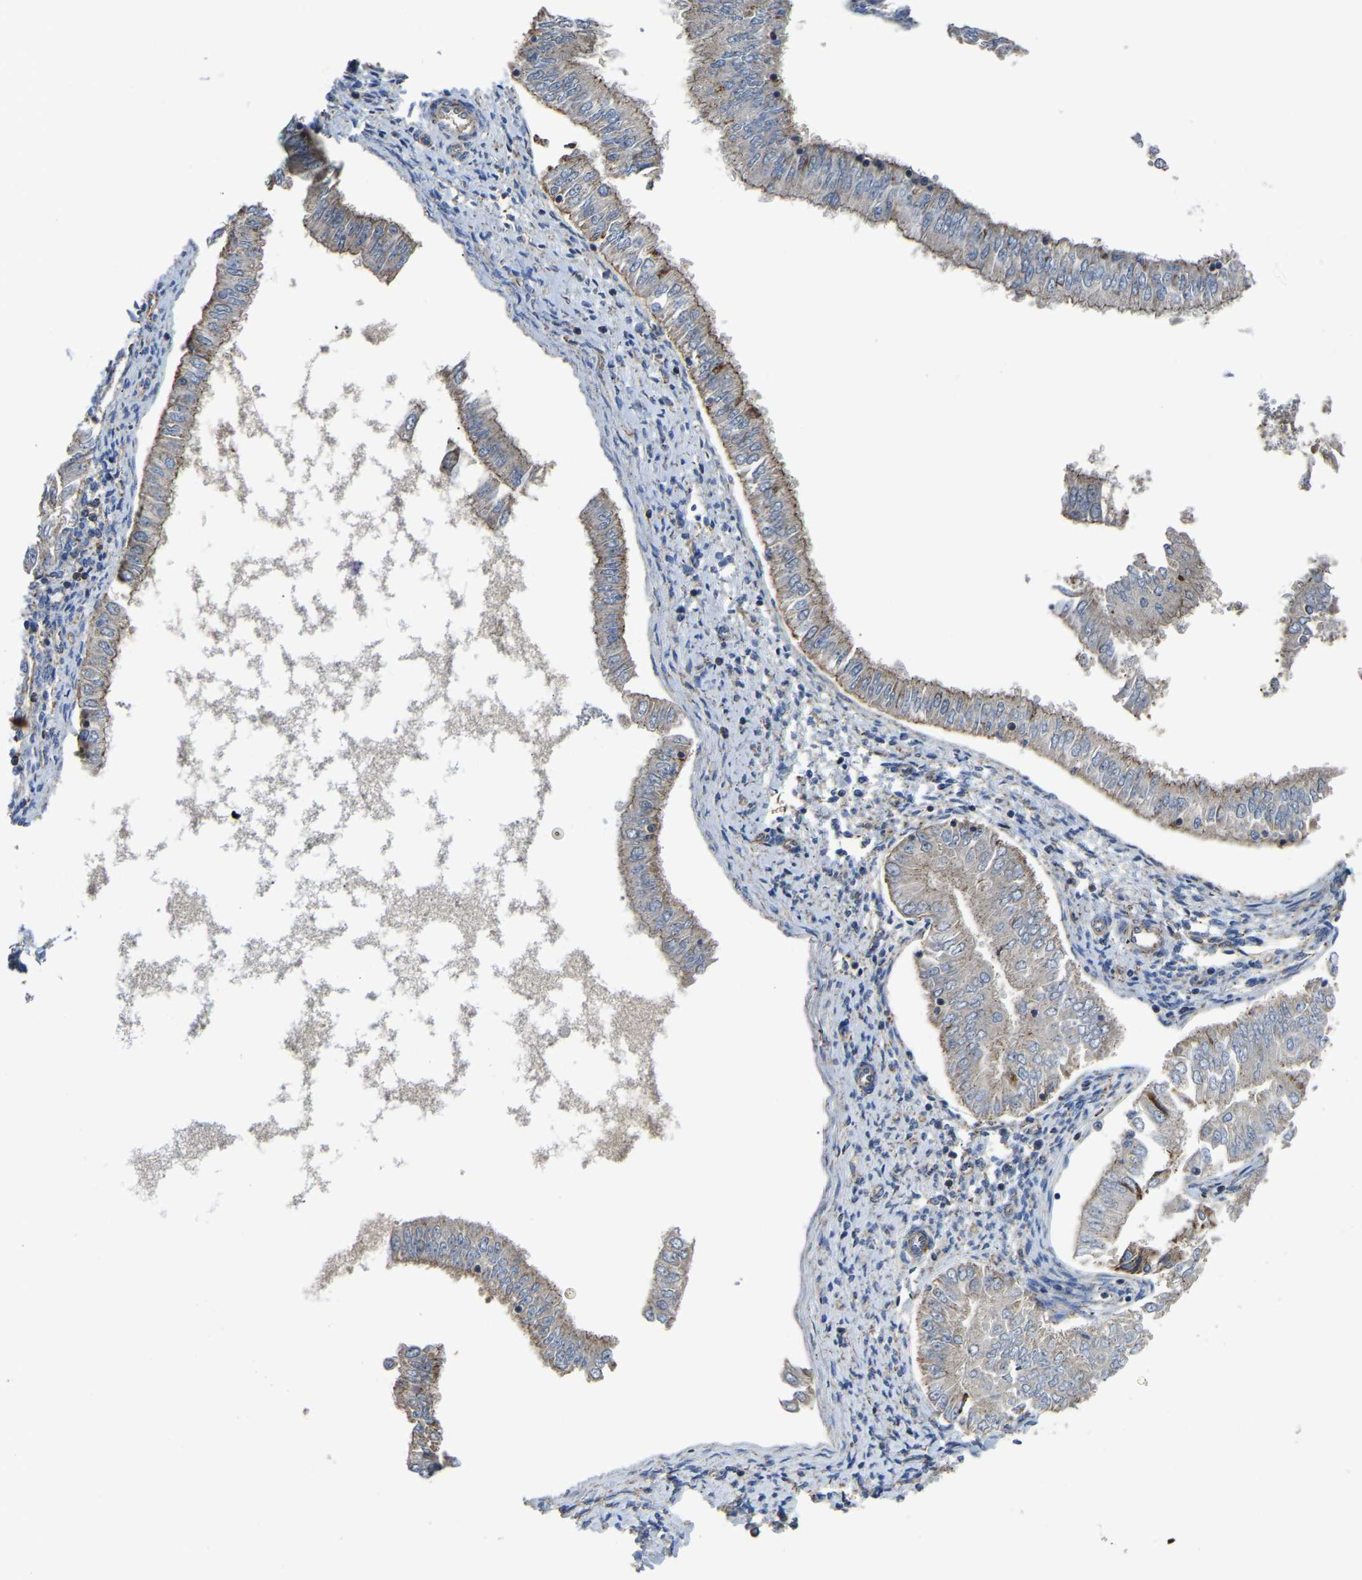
{"staining": {"intensity": "weak", "quantity": "<25%", "location": "cytoplasmic/membranous"}, "tissue": "endometrial cancer", "cell_type": "Tumor cells", "image_type": "cancer", "snomed": [{"axis": "morphology", "description": "Adenocarcinoma, NOS"}, {"axis": "topography", "description": "Endometrium"}], "caption": "This is an immunohistochemistry image of human adenocarcinoma (endometrial). There is no expression in tumor cells.", "gene": "ETFA", "patient": {"sex": "female", "age": 53}}